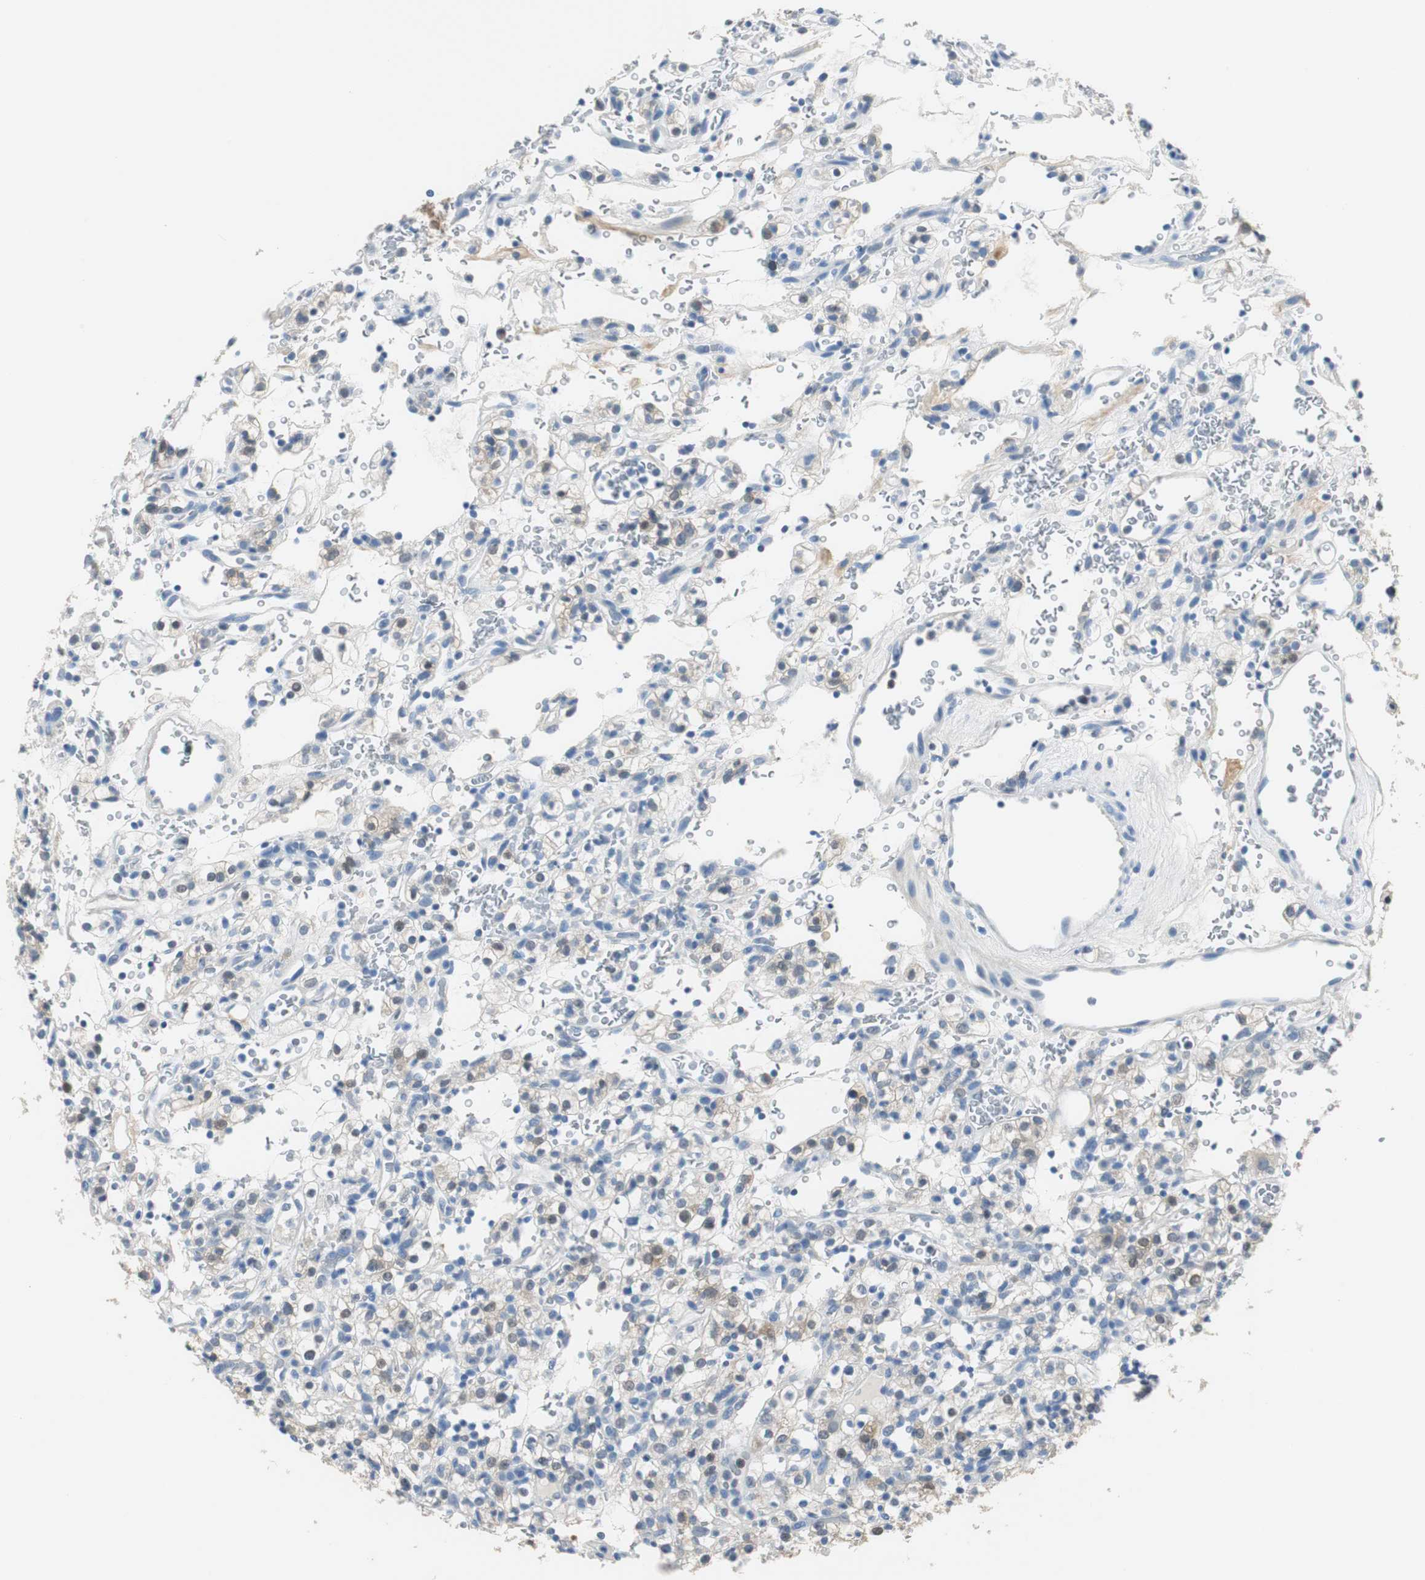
{"staining": {"intensity": "weak", "quantity": "<25%", "location": "cytoplasmic/membranous,nuclear"}, "tissue": "renal cancer", "cell_type": "Tumor cells", "image_type": "cancer", "snomed": [{"axis": "morphology", "description": "Normal tissue, NOS"}, {"axis": "morphology", "description": "Adenocarcinoma, NOS"}, {"axis": "topography", "description": "Kidney"}], "caption": "High power microscopy image of an immunohistochemistry (IHC) photomicrograph of renal cancer (adenocarcinoma), revealing no significant expression in tumor cells.", "gene": "FBP1", "patient": {"sex": "female", "age": 72}}